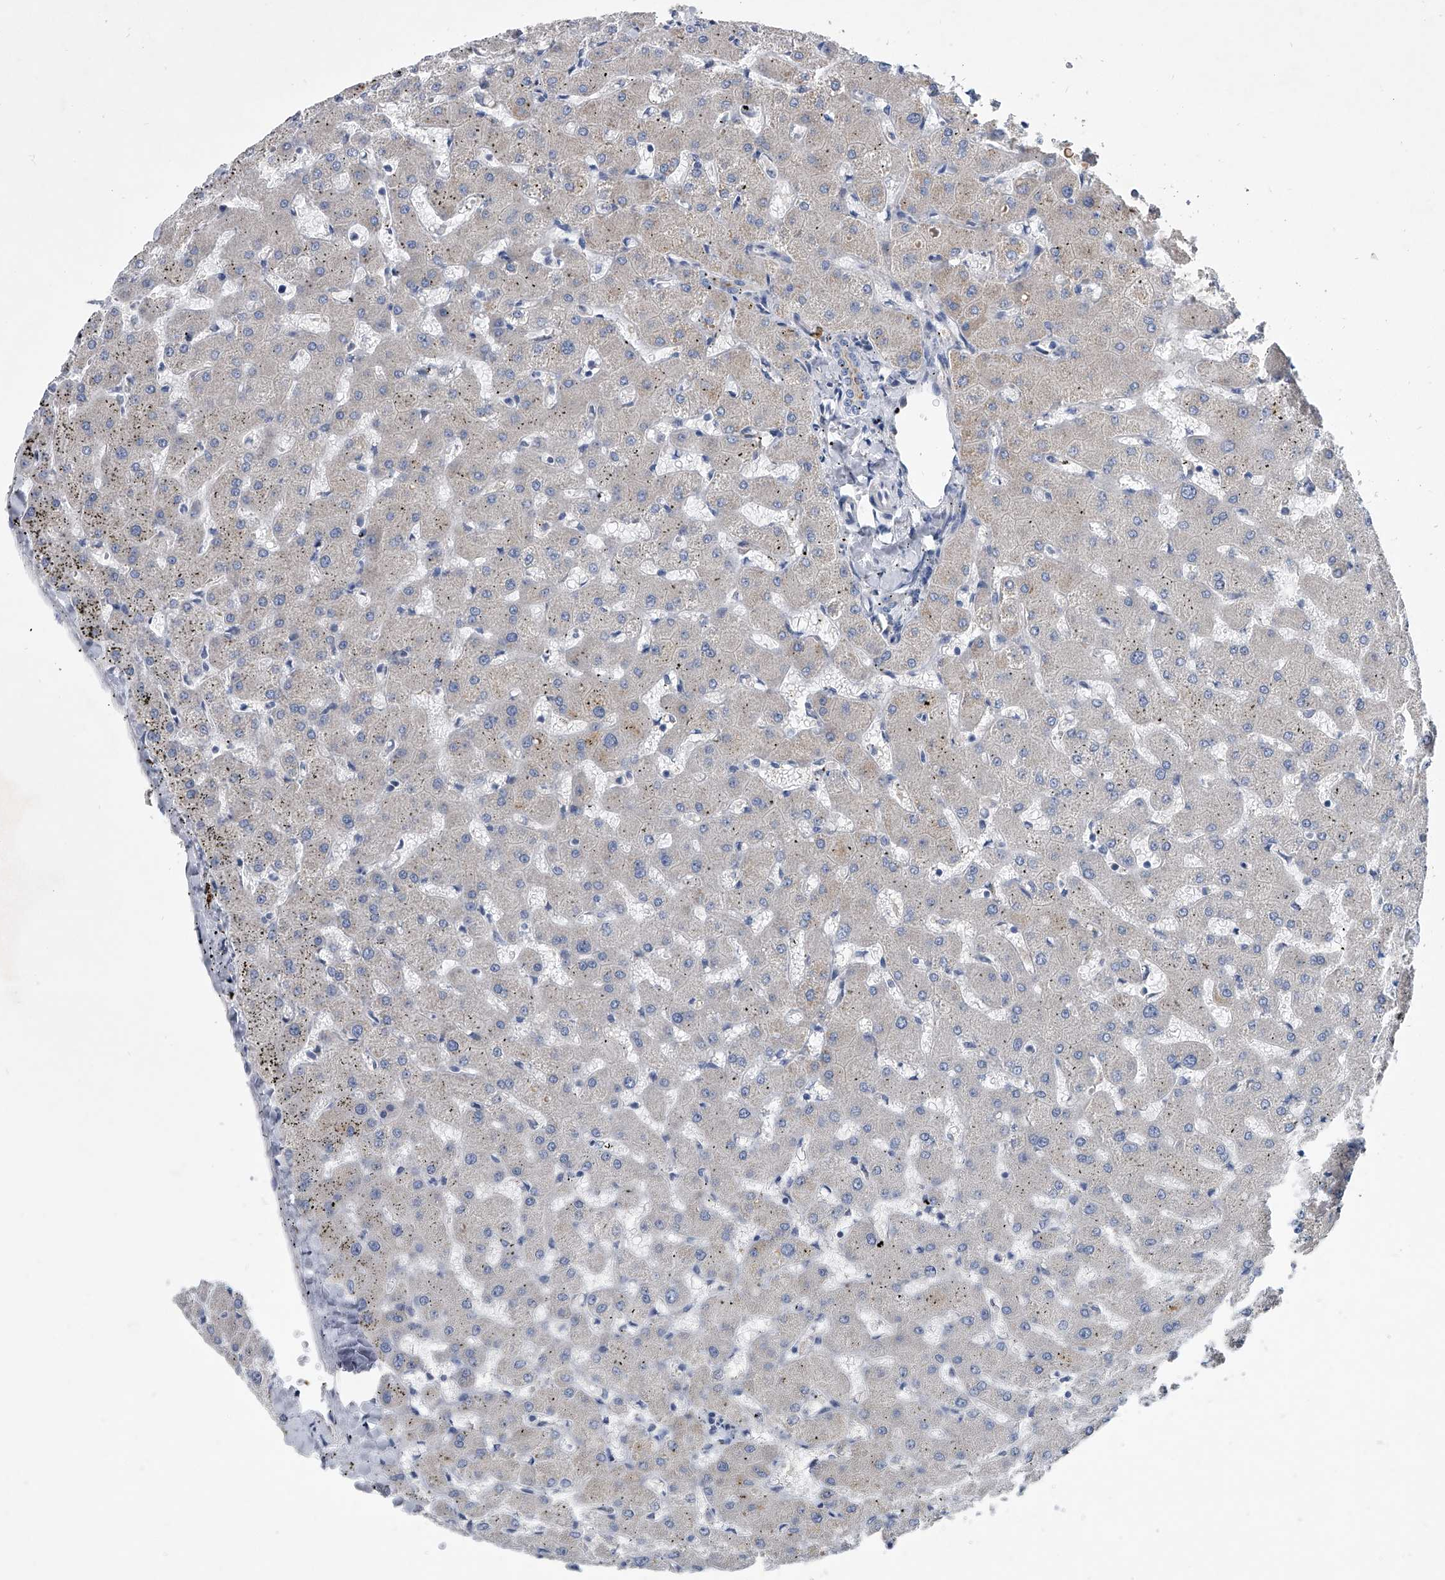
{"staining": {"intensity": "negative", "quantity": "none", "location": "none"}, "tissue": "liver", "cell_type": "Cholangiocytes", "image_type": "normal", "snomed": [{"axis": "morphology", "description": "Normal tissue, NOS"}, {"axis": "topography", "description": "Liver"}], "caption": "A photomicrograph of human liver is negative for staining in cholangiocytes. (DAB (3,3'-diaminobenzidine) immunohistochemistry, high magnification).", "gene": "SPP1", "patient": {"sex": "female", "age": 63}}